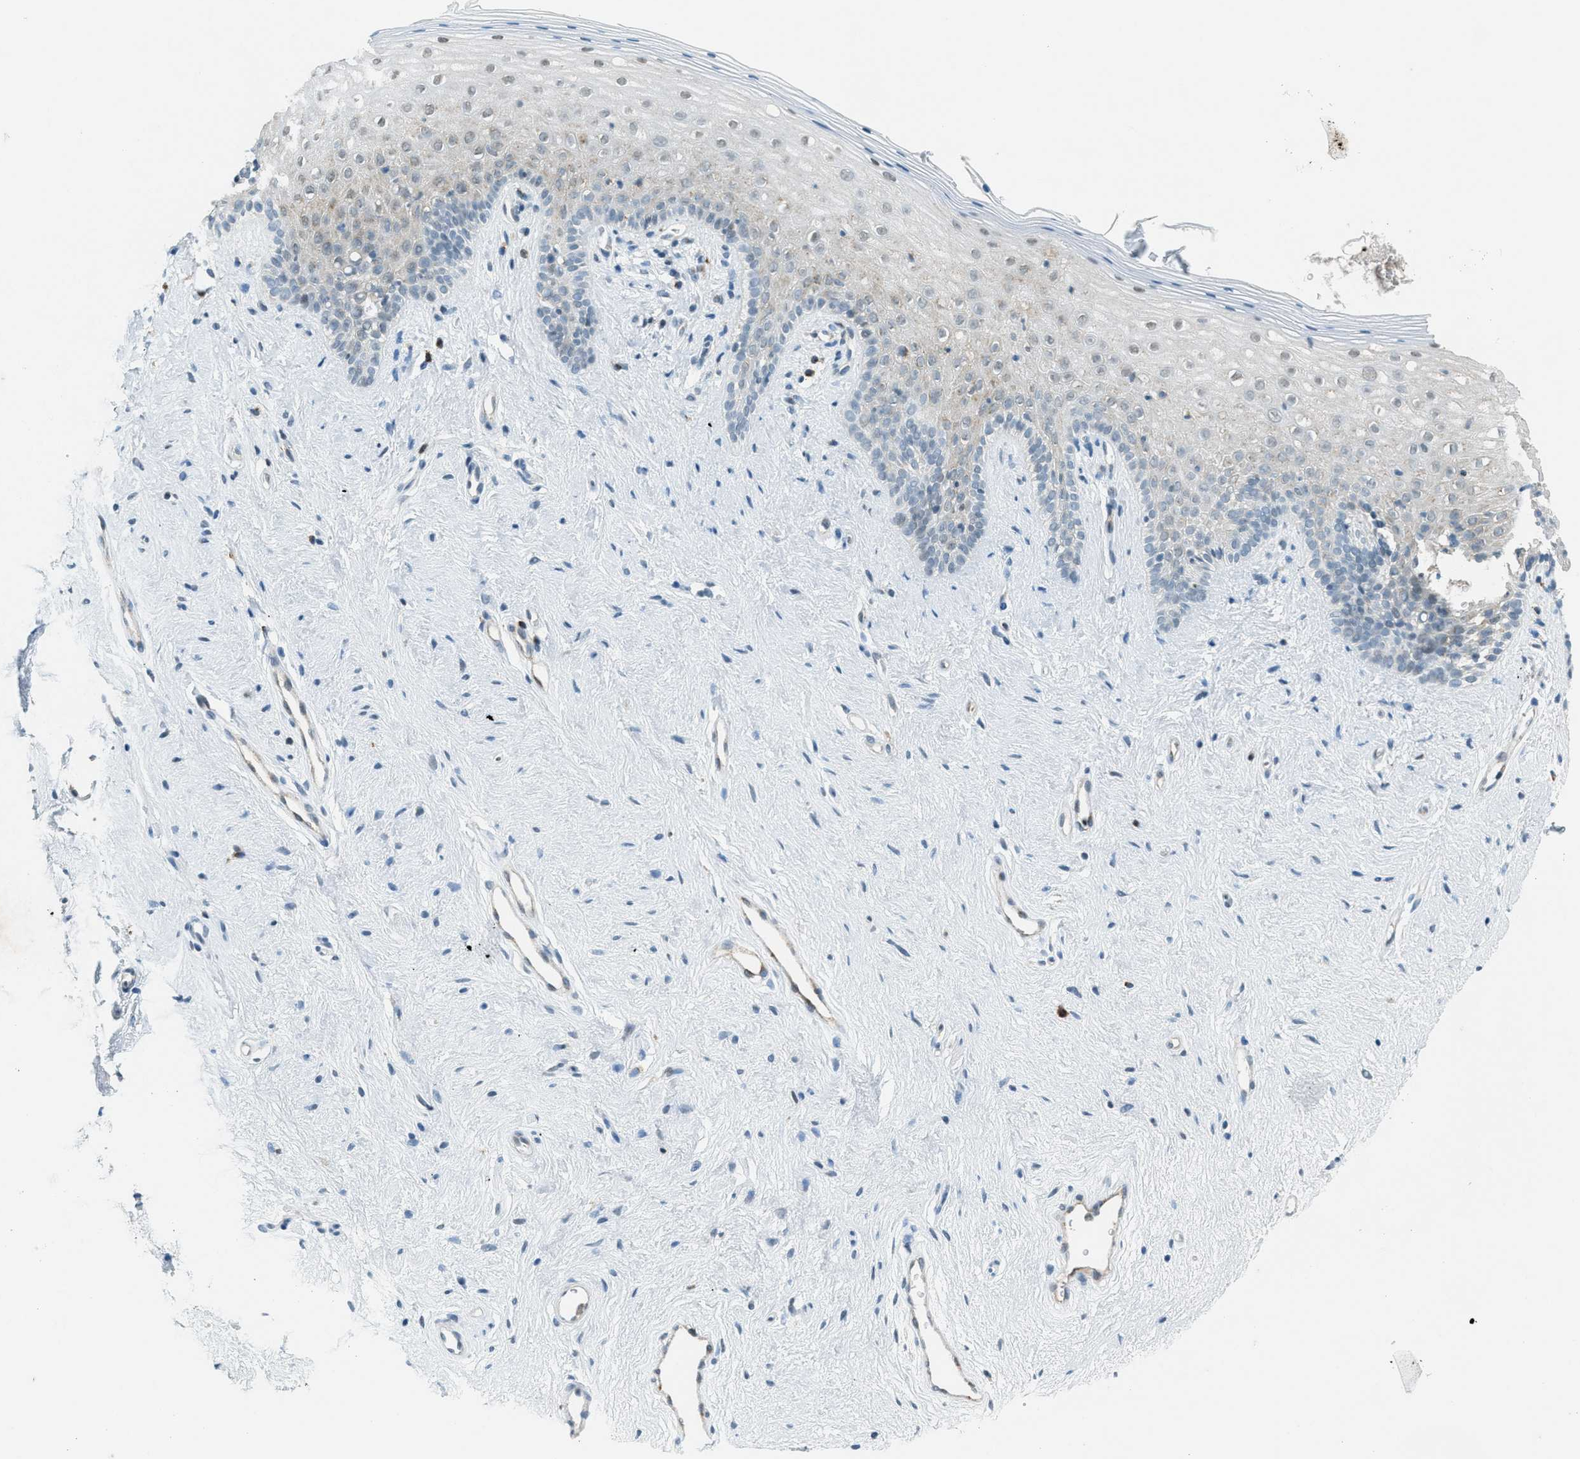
{"staining": {"intensity": "weak", "quantity": "<25%", "location": "cytoplasmic/membranous"}, "tissue": "vagina", "cell_type": "Squamous epithelial cells", "image_type": "normal", "snomed": [{"axis": "morphology", "description": "Normal tissue, NOS"}, {"axis": "topography", "description": "Vagina"}], "caption": "IHC image of benign vagina: human vagina stained with DAB (3,3'-diaminobenzidine) shows no significant protein positivity in squamous epithelial cells. (DAB IHC, high magnification).", "gene": "FYN", "patient": {"sex": "female", "age": 44}}